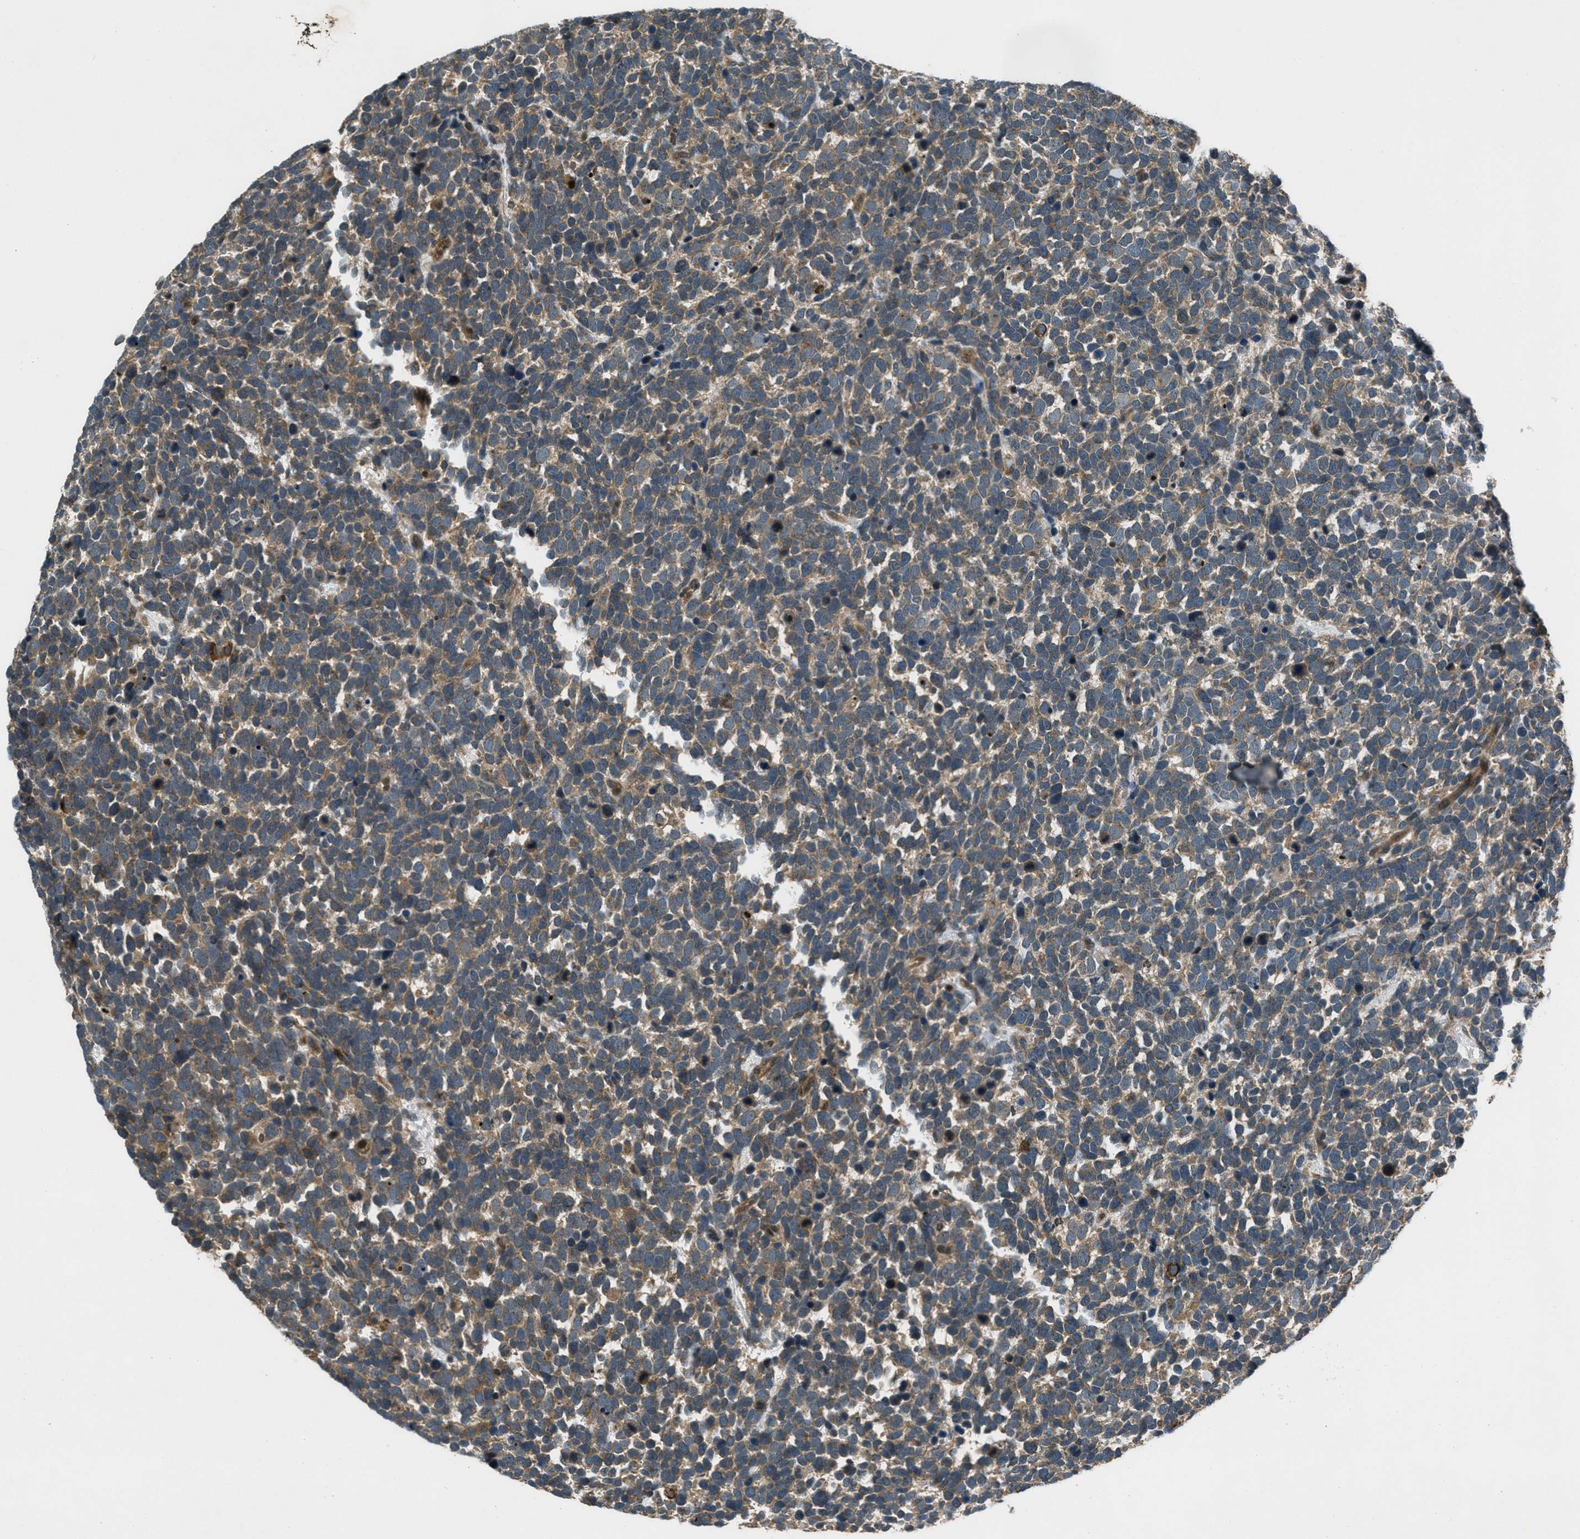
{"staining": {"intensity": "moderate", "quantity": ">75%", "location": "cytoplasmic/membranous"}, "tissue": "urothelial cancer", "cell_type": "Tumor cells", "image_type": "cancer", "snomed": [{"axis": "morphology", "description": "Urothelial carcinoma, High grade"}, {"axis": "topography", "description": "Urinary bladder"}], "caption": "A medium amount of moderate cytoplasmic/membranous staining is present in approximately >75% of tumor cells in high-grade urothelial carcinoma tissue.", "gene": "EPSTI1", "patient": {"sex": "female", "age": 82}}